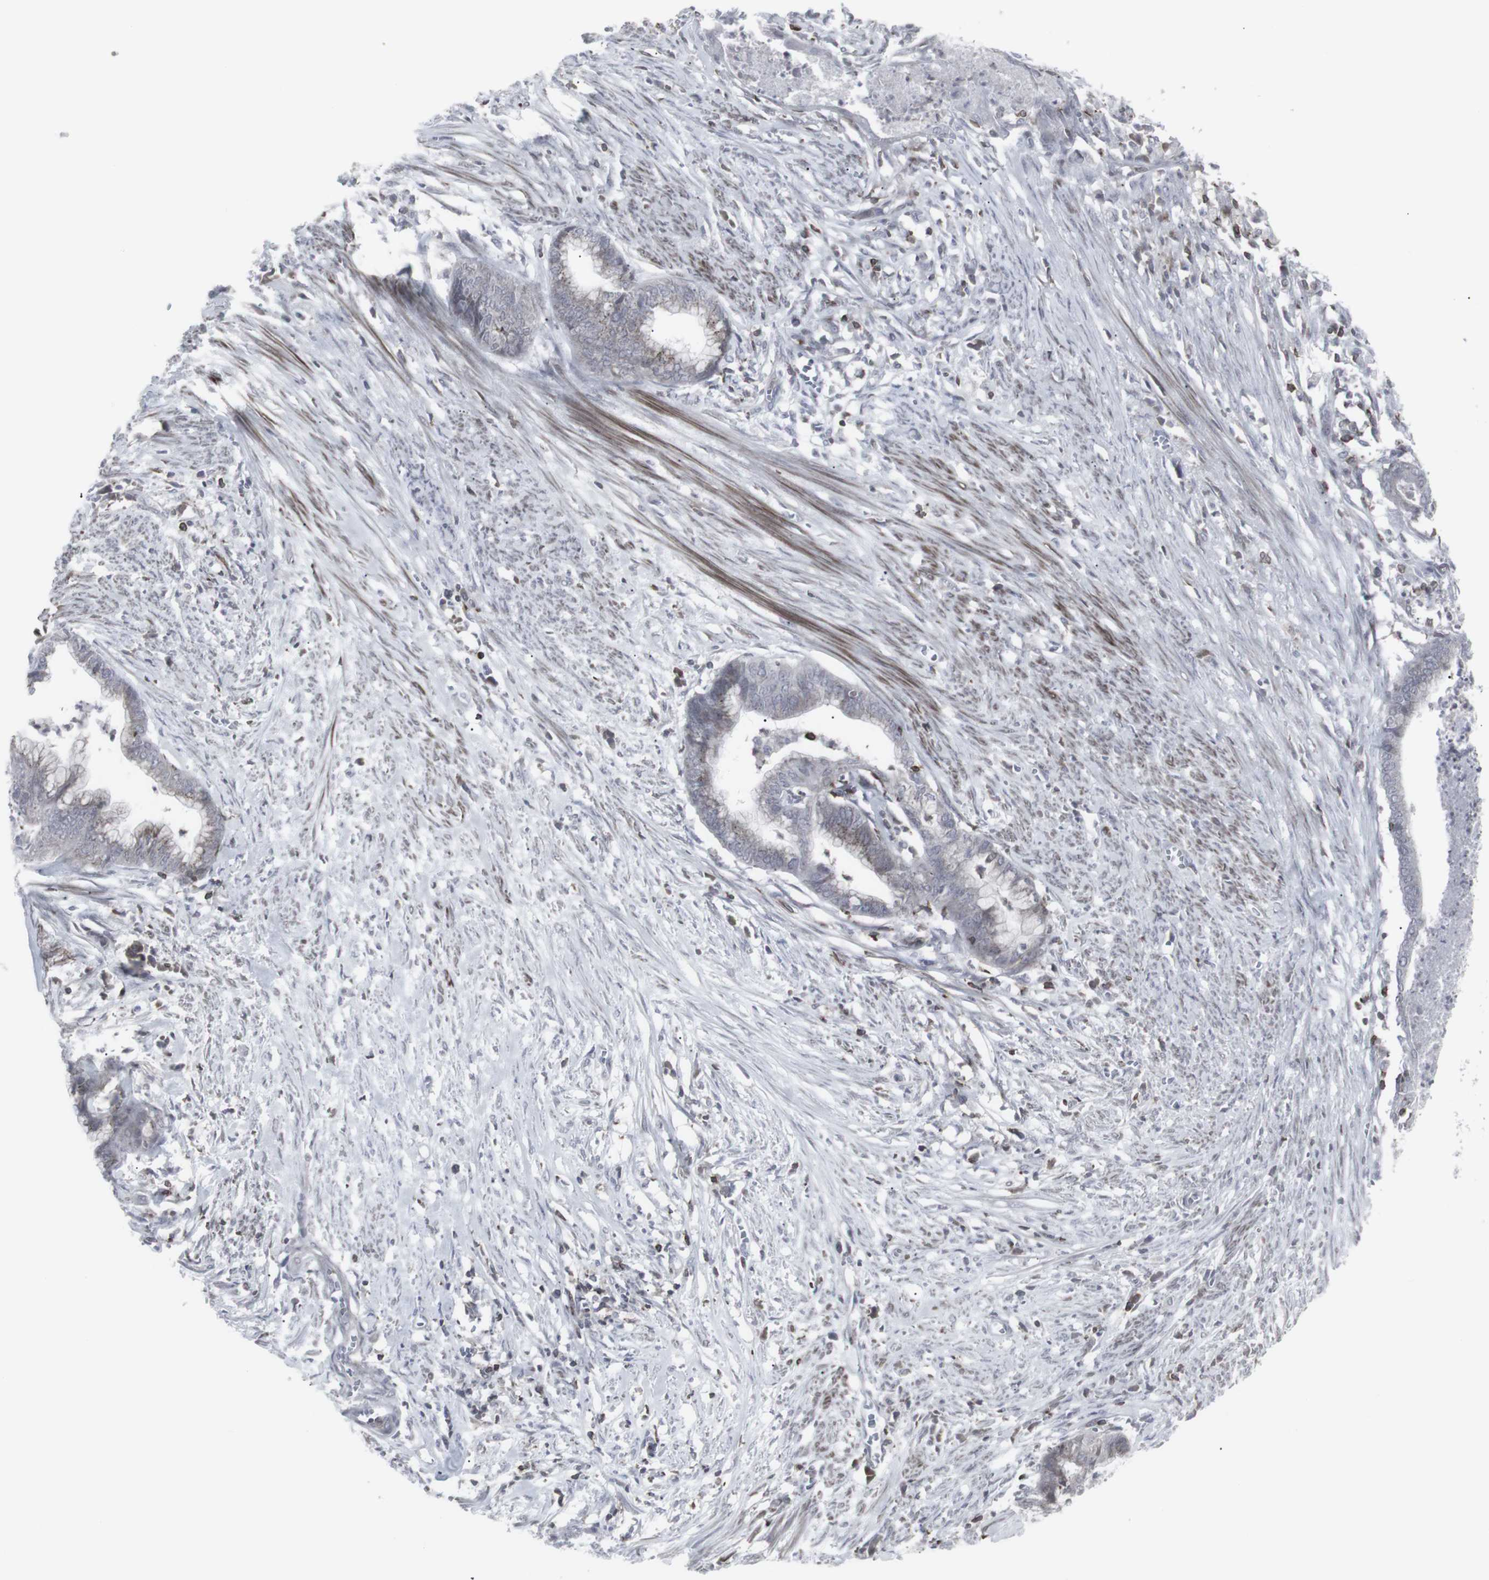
{"staining": {"intensity": "moderate", "quantity": "25%-75%", "location": "cytoplasmic/membranous"}, "tissue": "endometrial cancer", "cell_type": "Tumor cells", "image_type": "cancer", "snomed": [{"axis": "morphology", "description": "Necrosis, NOS"}, {"axis": "morphology", "description": "Adenocarcinoma, NOS"}, {"axis": "topography", "description": "Endometrium"}], "caption": "This is a micrograph of immunohistochemistry (IHC) staining of endometrial cancer (adenocarcinoma), which shows moderate expression in the cytoplasmic/membranous of tumor cells.", "gene": "APOBEC2", "patient": {"sex": "female", "age": 79}}